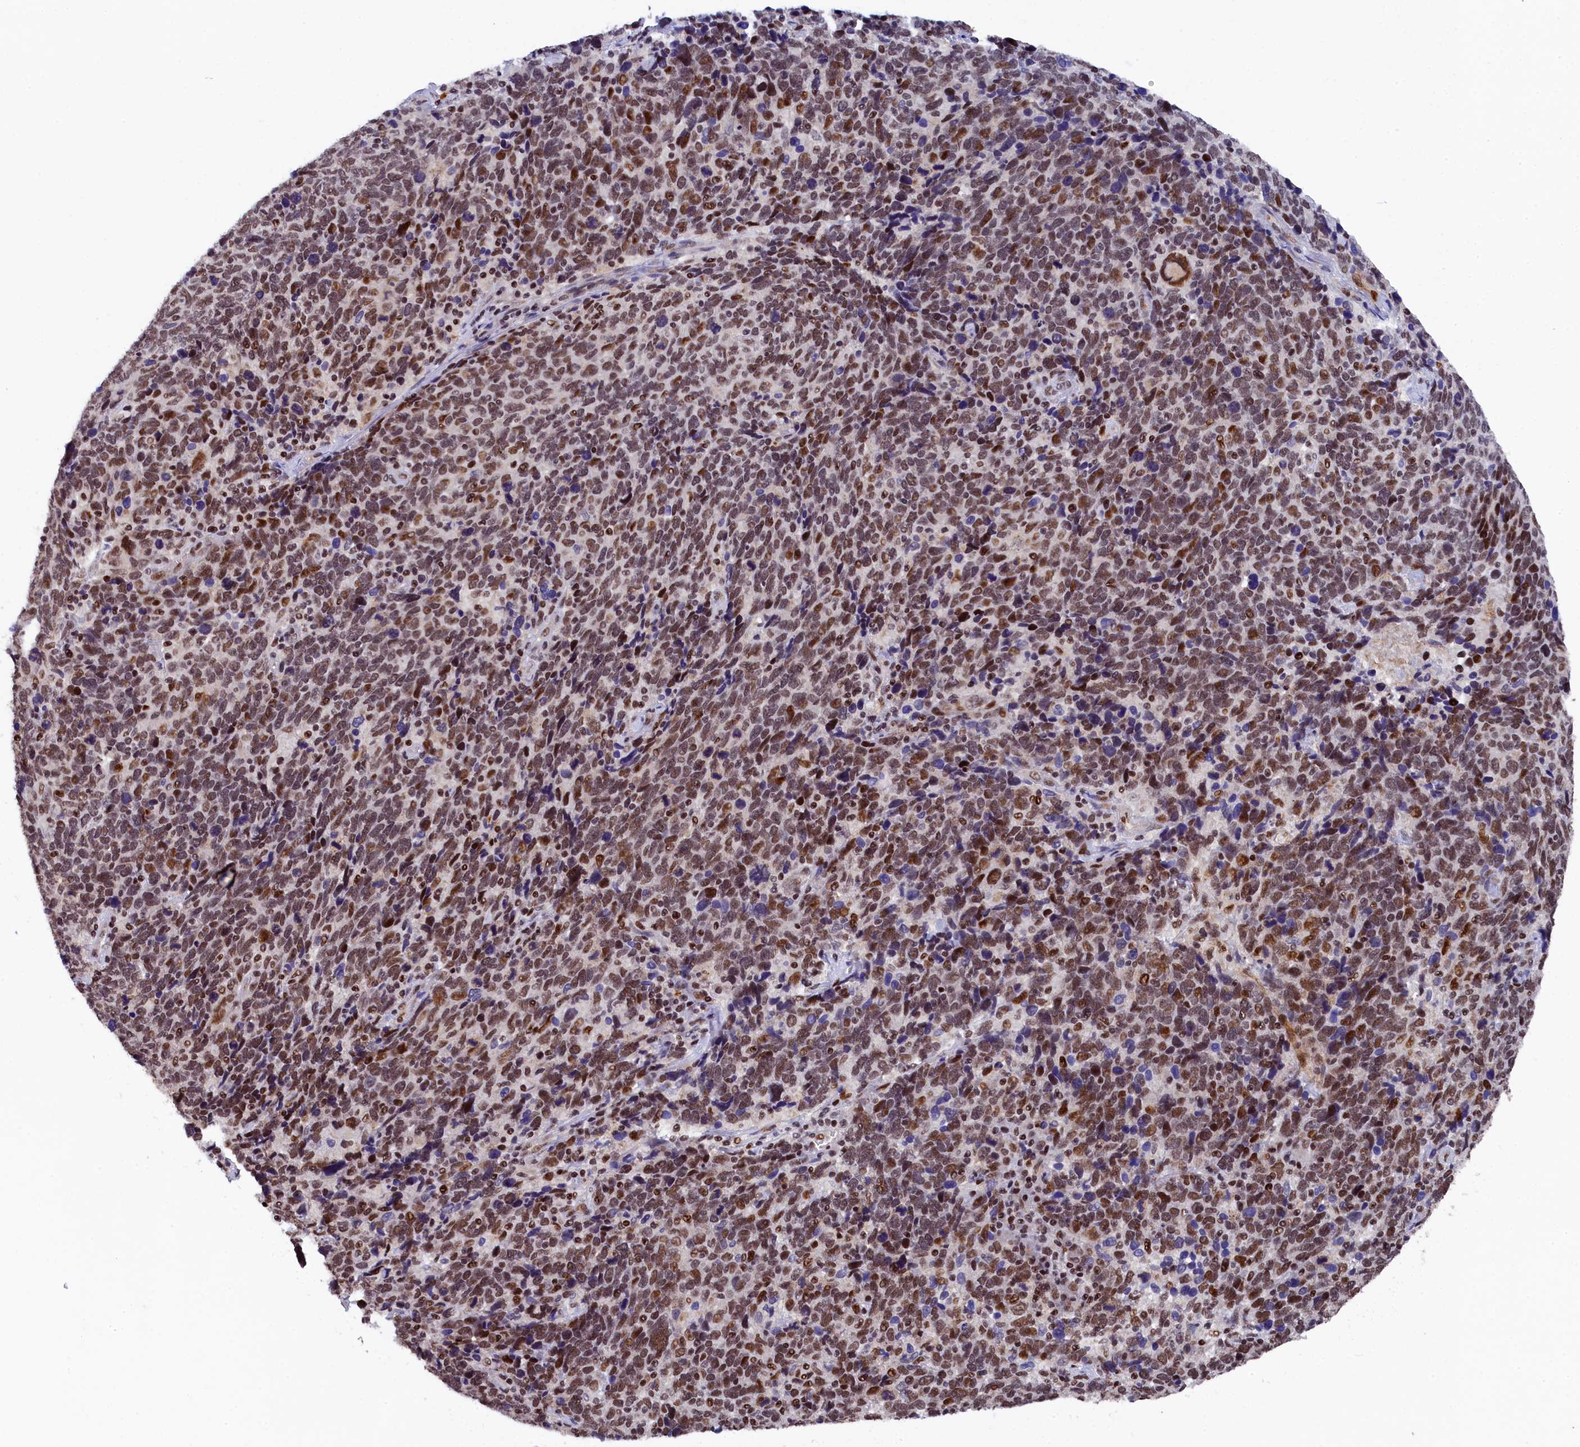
{"staining": {"intensity": "moderate", "quantity": ">75%", "location": "nuclear"}, "tissue": "cervical cancer", "cell_type": "Tumor cells", "image_type": "cancer", "snomed": [{"axis": "morphology", "description": "Squamous cell carcinoma, NOS"}, {"axis": "topography", "description": "Cervix"}], "caption": "Brown immunohistochemical staining in cervical cancer reveals moderate nuclear staining in about >75% of tumor cells.", "gene": "ADIG", "patient": {"sex": "female", "age": 41}}